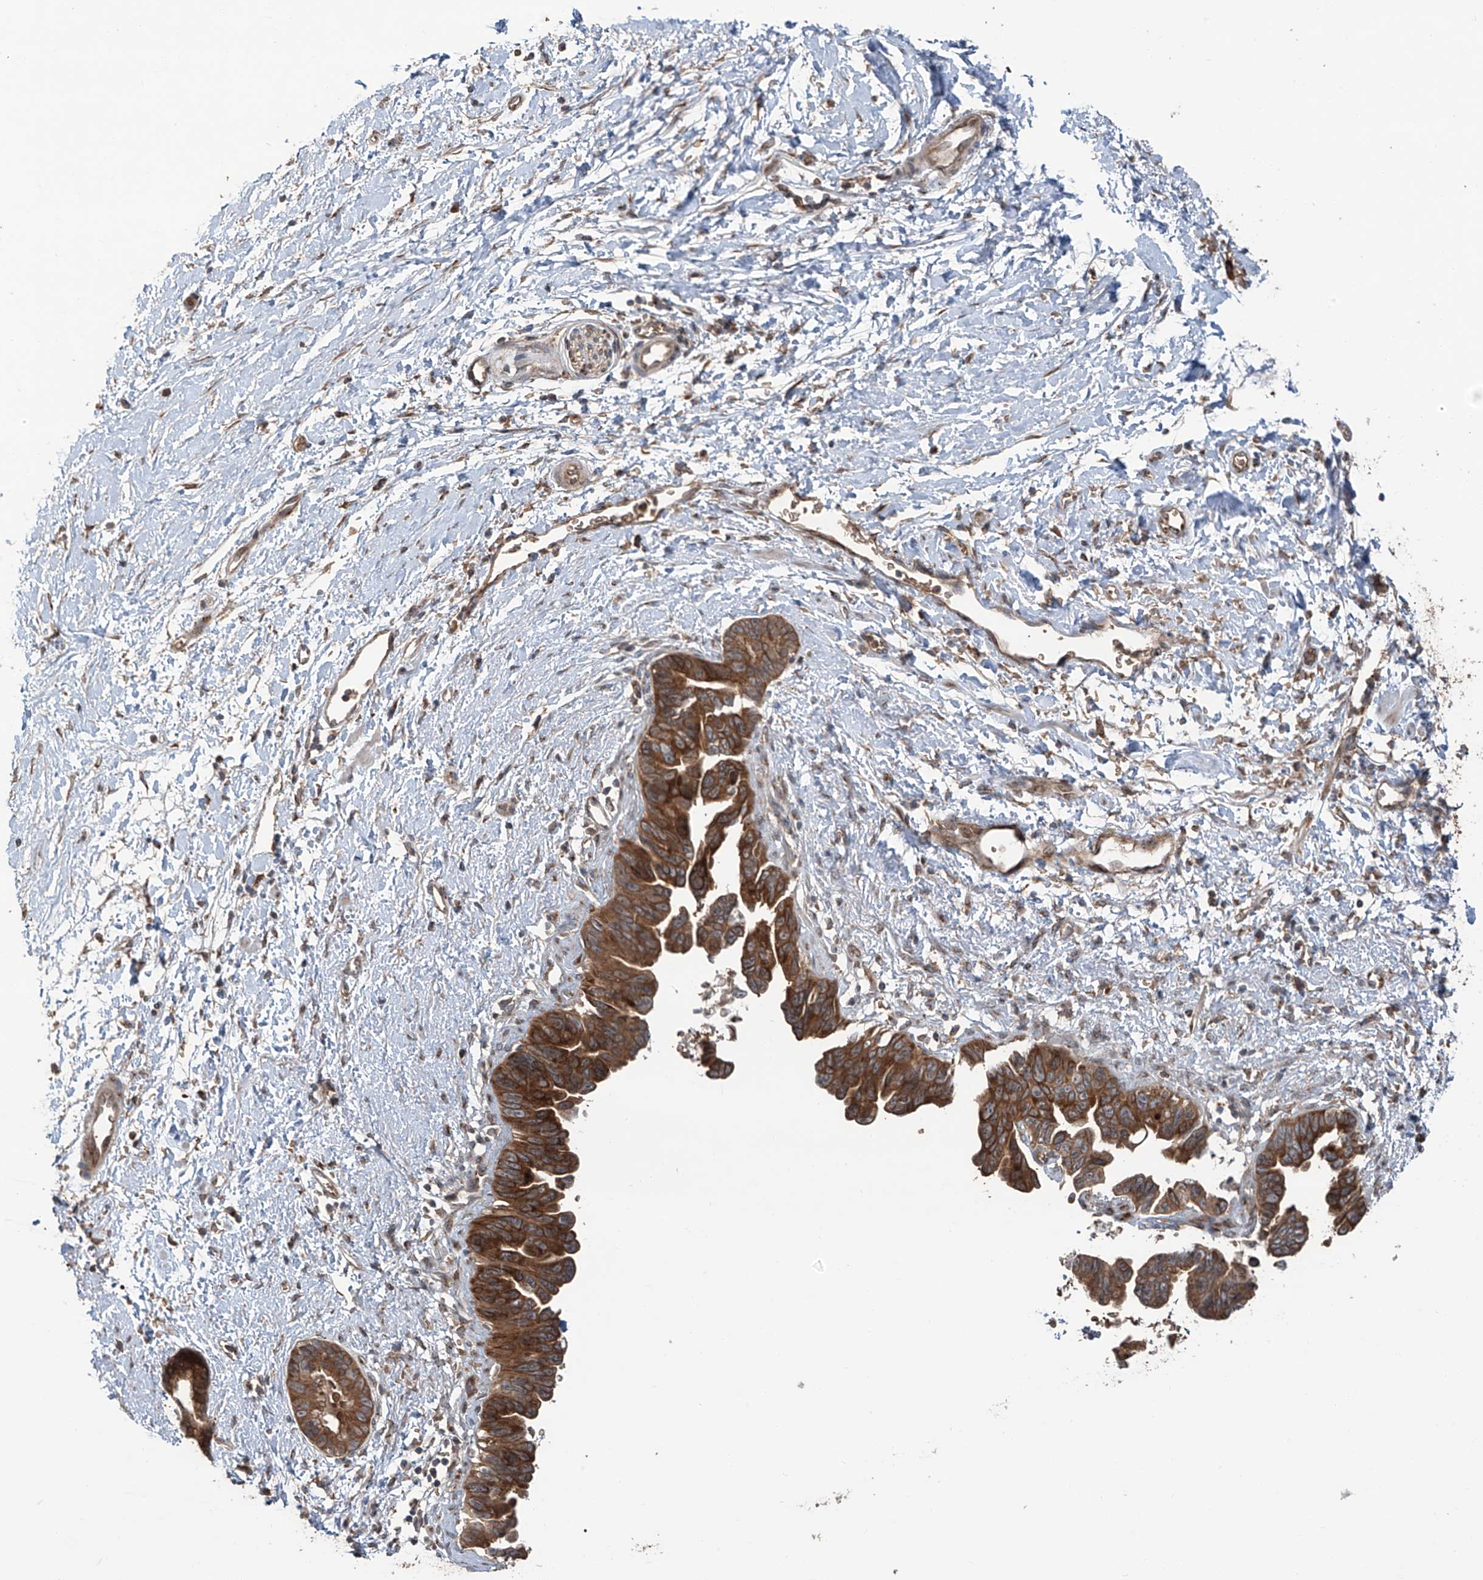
{"staining": {"intensity": "moderate", "quantity": ">75%", "location": "cytoplasmic/membranous"}, "tissue": "pancreatic cancer", "cell_type": "Tumor cells", "image_type": "cancer", "snomed": [{"axis": "morphology", "description": "Adenocarcinoma, NOS"}, {"axis": "topography", "description": "Pancreas"}], "caption": "Immunohistochemical staining of adenocarcinoma (pancreatic) shows medium levels of moderate cytoplasmic/membranous protein expression in approximately >75% of tumor cells.", "gene": "ZDHHC9", "patient": {"sex": "female", "age": 72}}